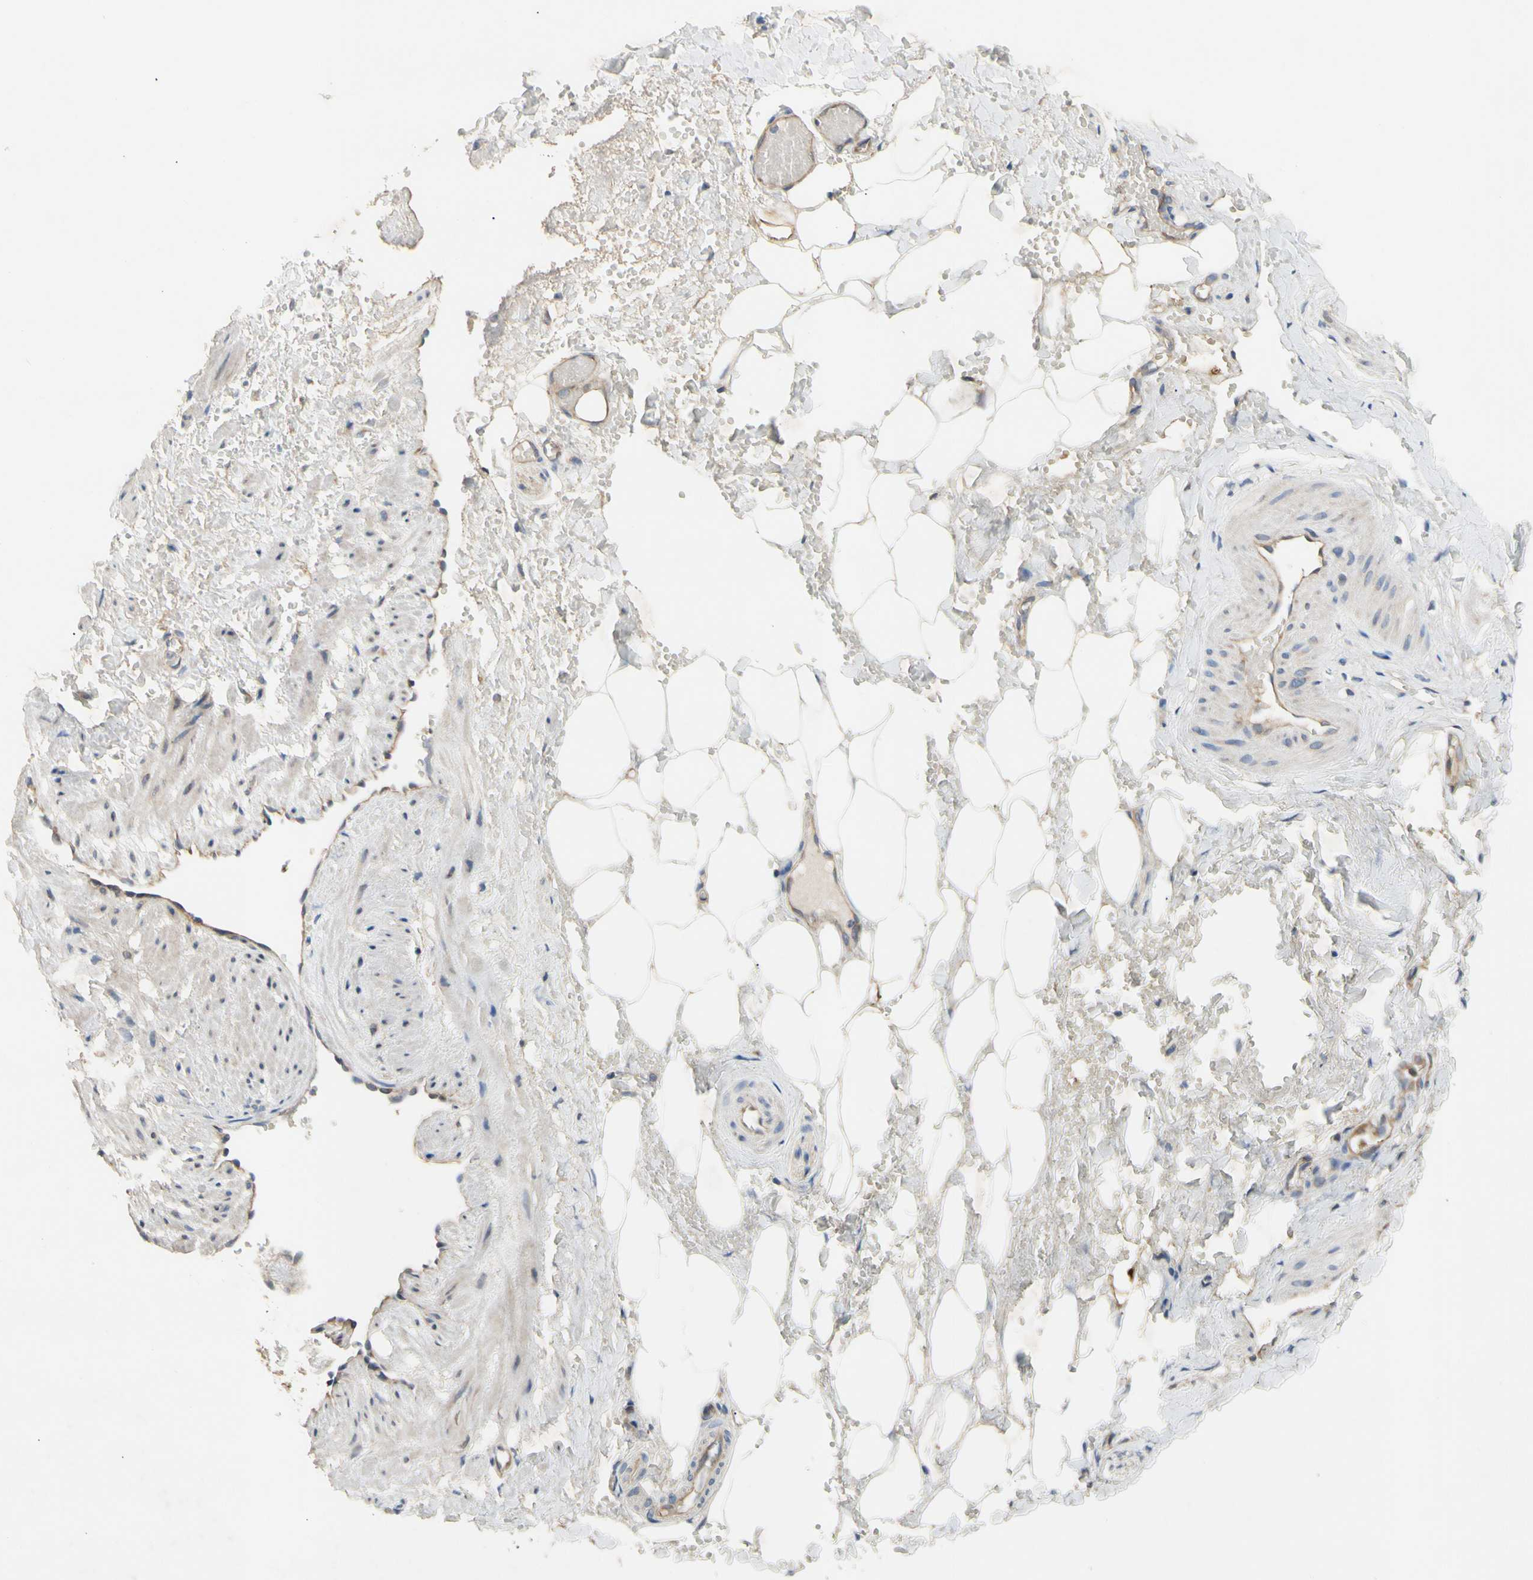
{"staining": {"intensity": "weak", "quantity": "<25%", "location": "cytoplasmic/membranous"}, "tissue": "adipose tissue", "cell_type": "Adipocytes", "image_type": "normal", "snomed": [{"axis": "morphology", "description": "Normal tissue, NOS"}, {"axis": "topography", "description": "Soft tissue"}, {"axis": "topography", "description": "Vascular tissue"}], "caption": "Immunohistochemical staining of unremarkable adipose tissue shows no significant expression in adipocytes.", "gene": "MBTPS2", "patient": {"sex": "female", "age": 35}}